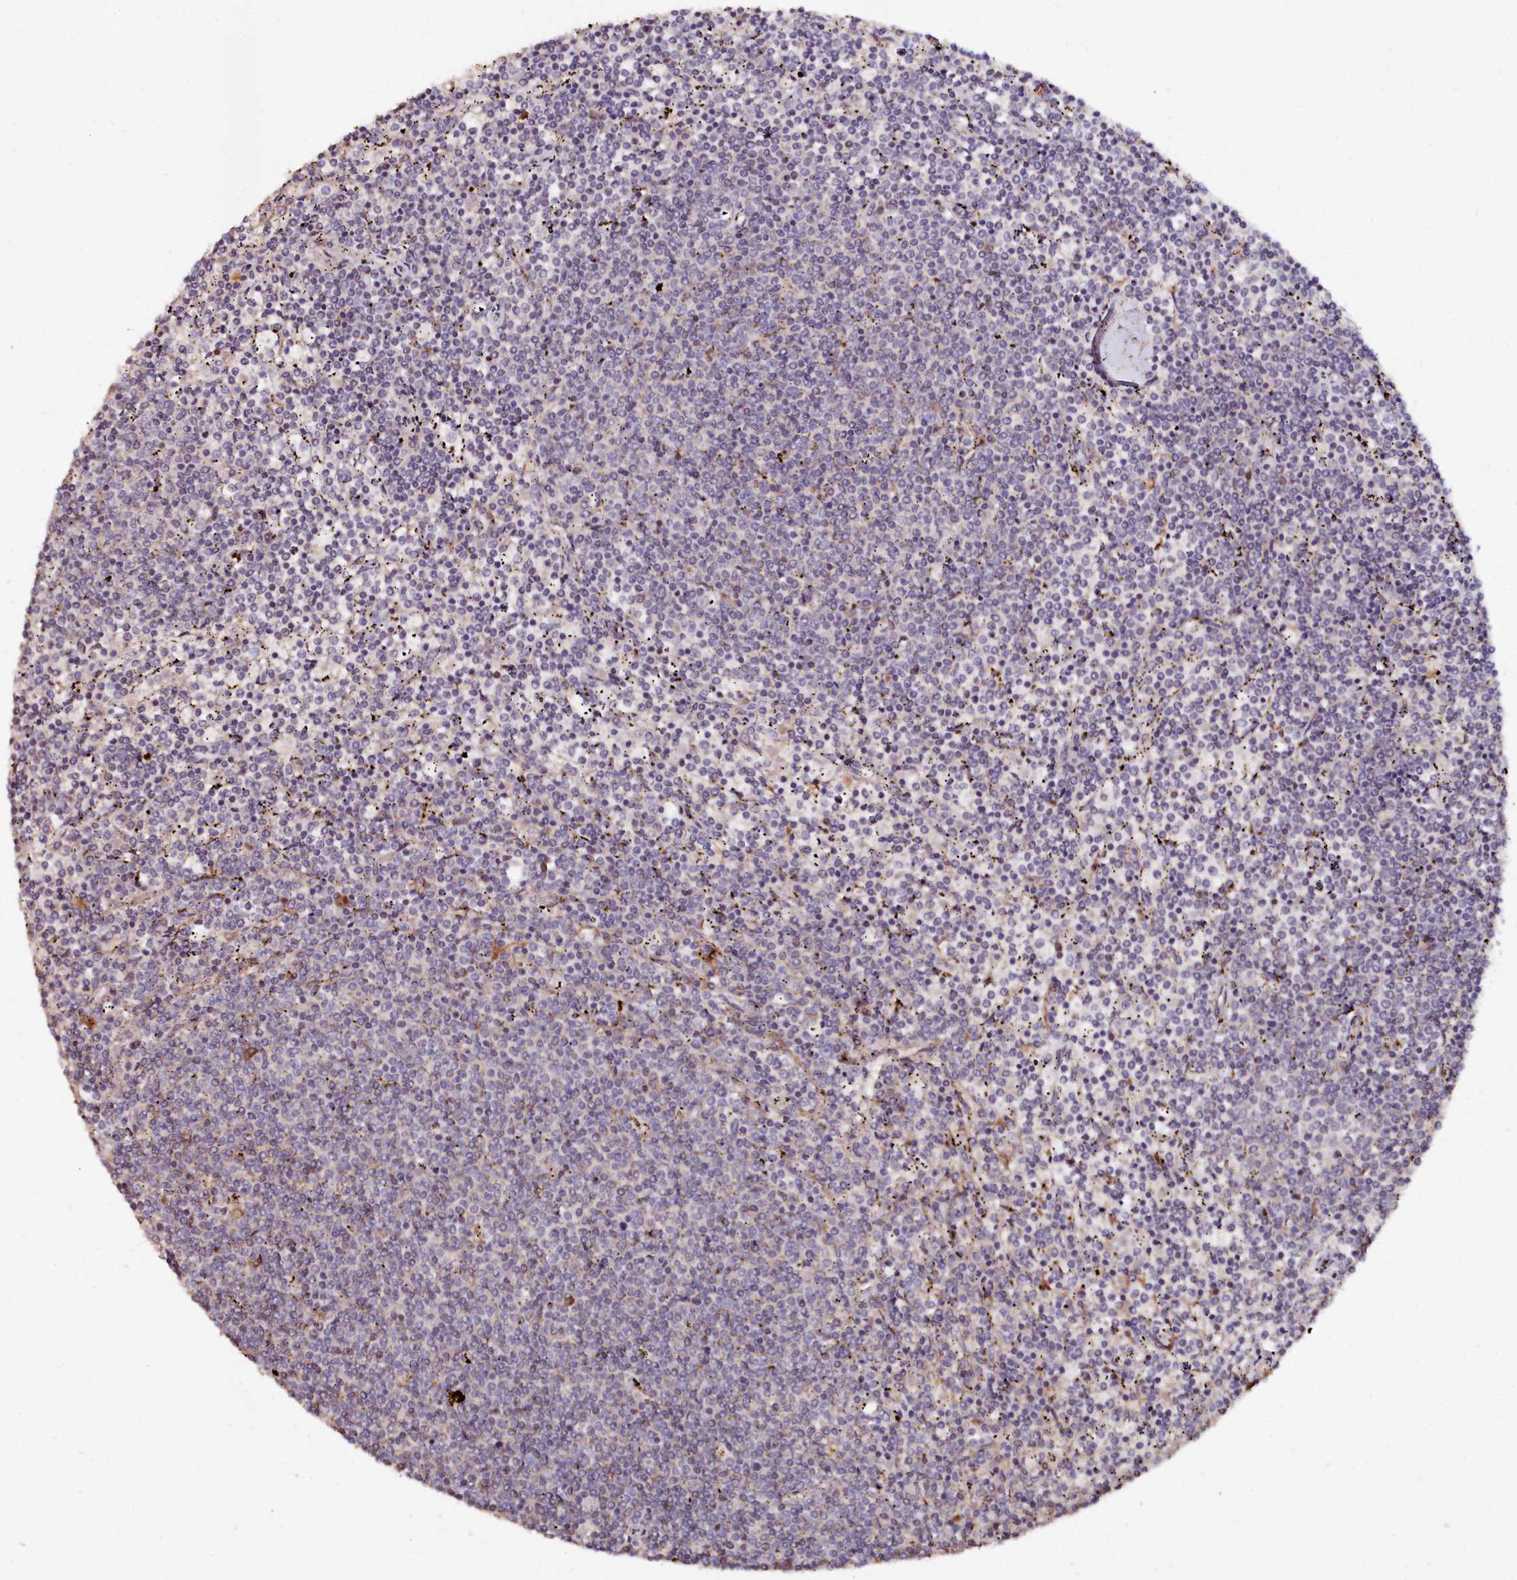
{"staining": {"intensity": "negative", "quantity": "none", "location": "none"}, "tissue": "lymphoma", "cell_type": "Tumor cells", "image_type": "cancer", "snomed": [{"axis": "morphology", "description": "Malignant lymphoma, non-Hodgkin's type, Low grade"}, {"axis": "topography", "description": "Spleen"}], "caption": "Immunohistochemical staining of lymphoma reveals no significant staining in tumor cells. (DAB (3,3'-diaminobenzidine) immunohistochemistry with hematoxylin counter stain).", "gene": "KCTD18", "patient": {"sex": "female", "age": 50}}